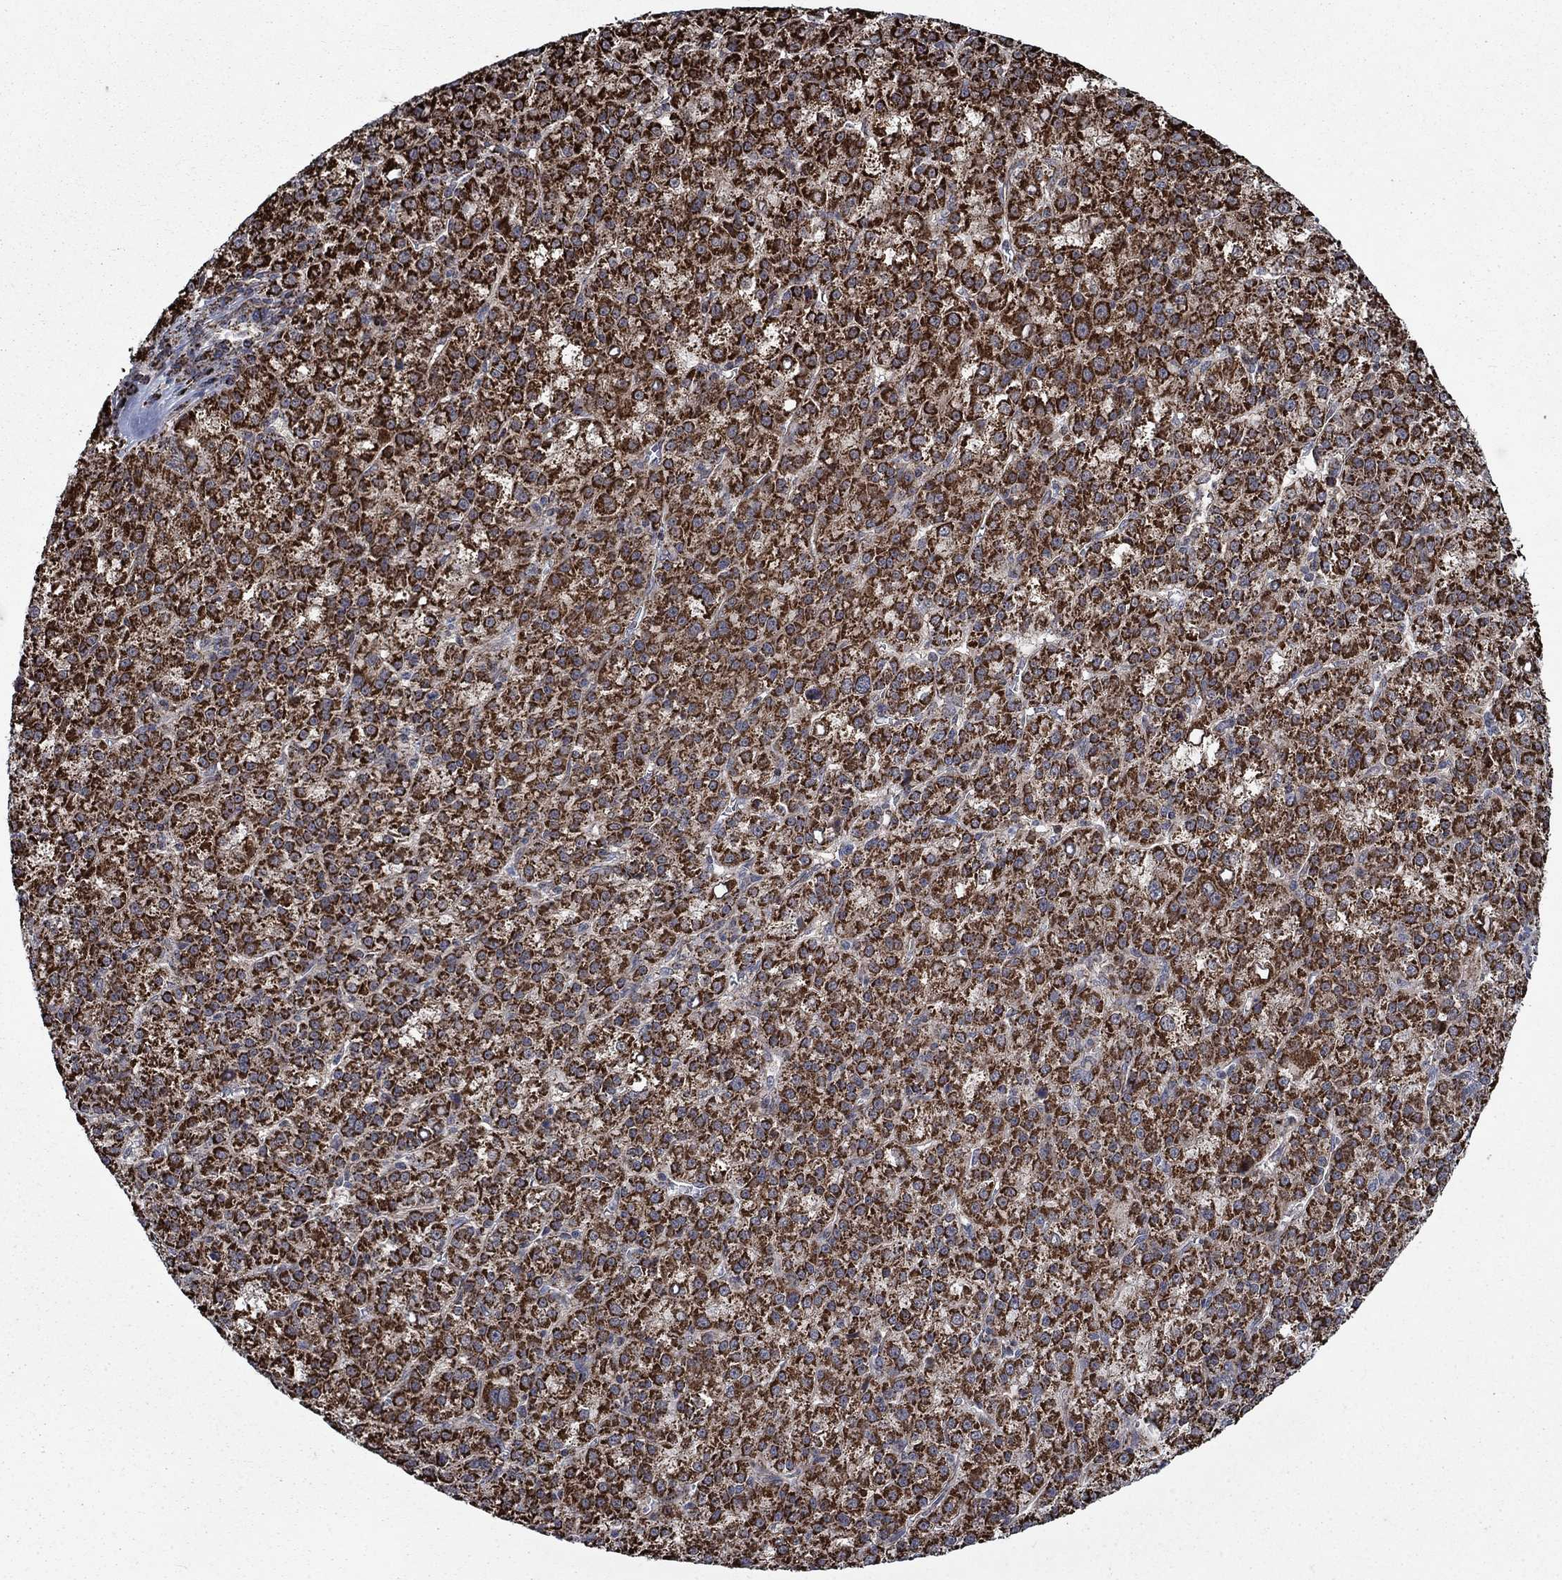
{"staining": {"intensity": "strong", "quantity": ">75%", "location": "cytoplasmic/membranous"}, "tissue": "liver cancer", "cell_type": "Tumor cells", "image_type": "cancer", "snomed": [{"axis": "morphology", "description": "Carcinoma, Hepatocellular, NOS"}, {"axis": "topography", "description": "Liver"}], "caption": "Immunohistochemical staining of liver hepatocellular carcinoma shows high levels of strong cytoplasmic/membranous protein positivity in approximately >75% of tumor cells.", "gene": "MOAP1", "patient": {"sex": "female", "age": 60}}